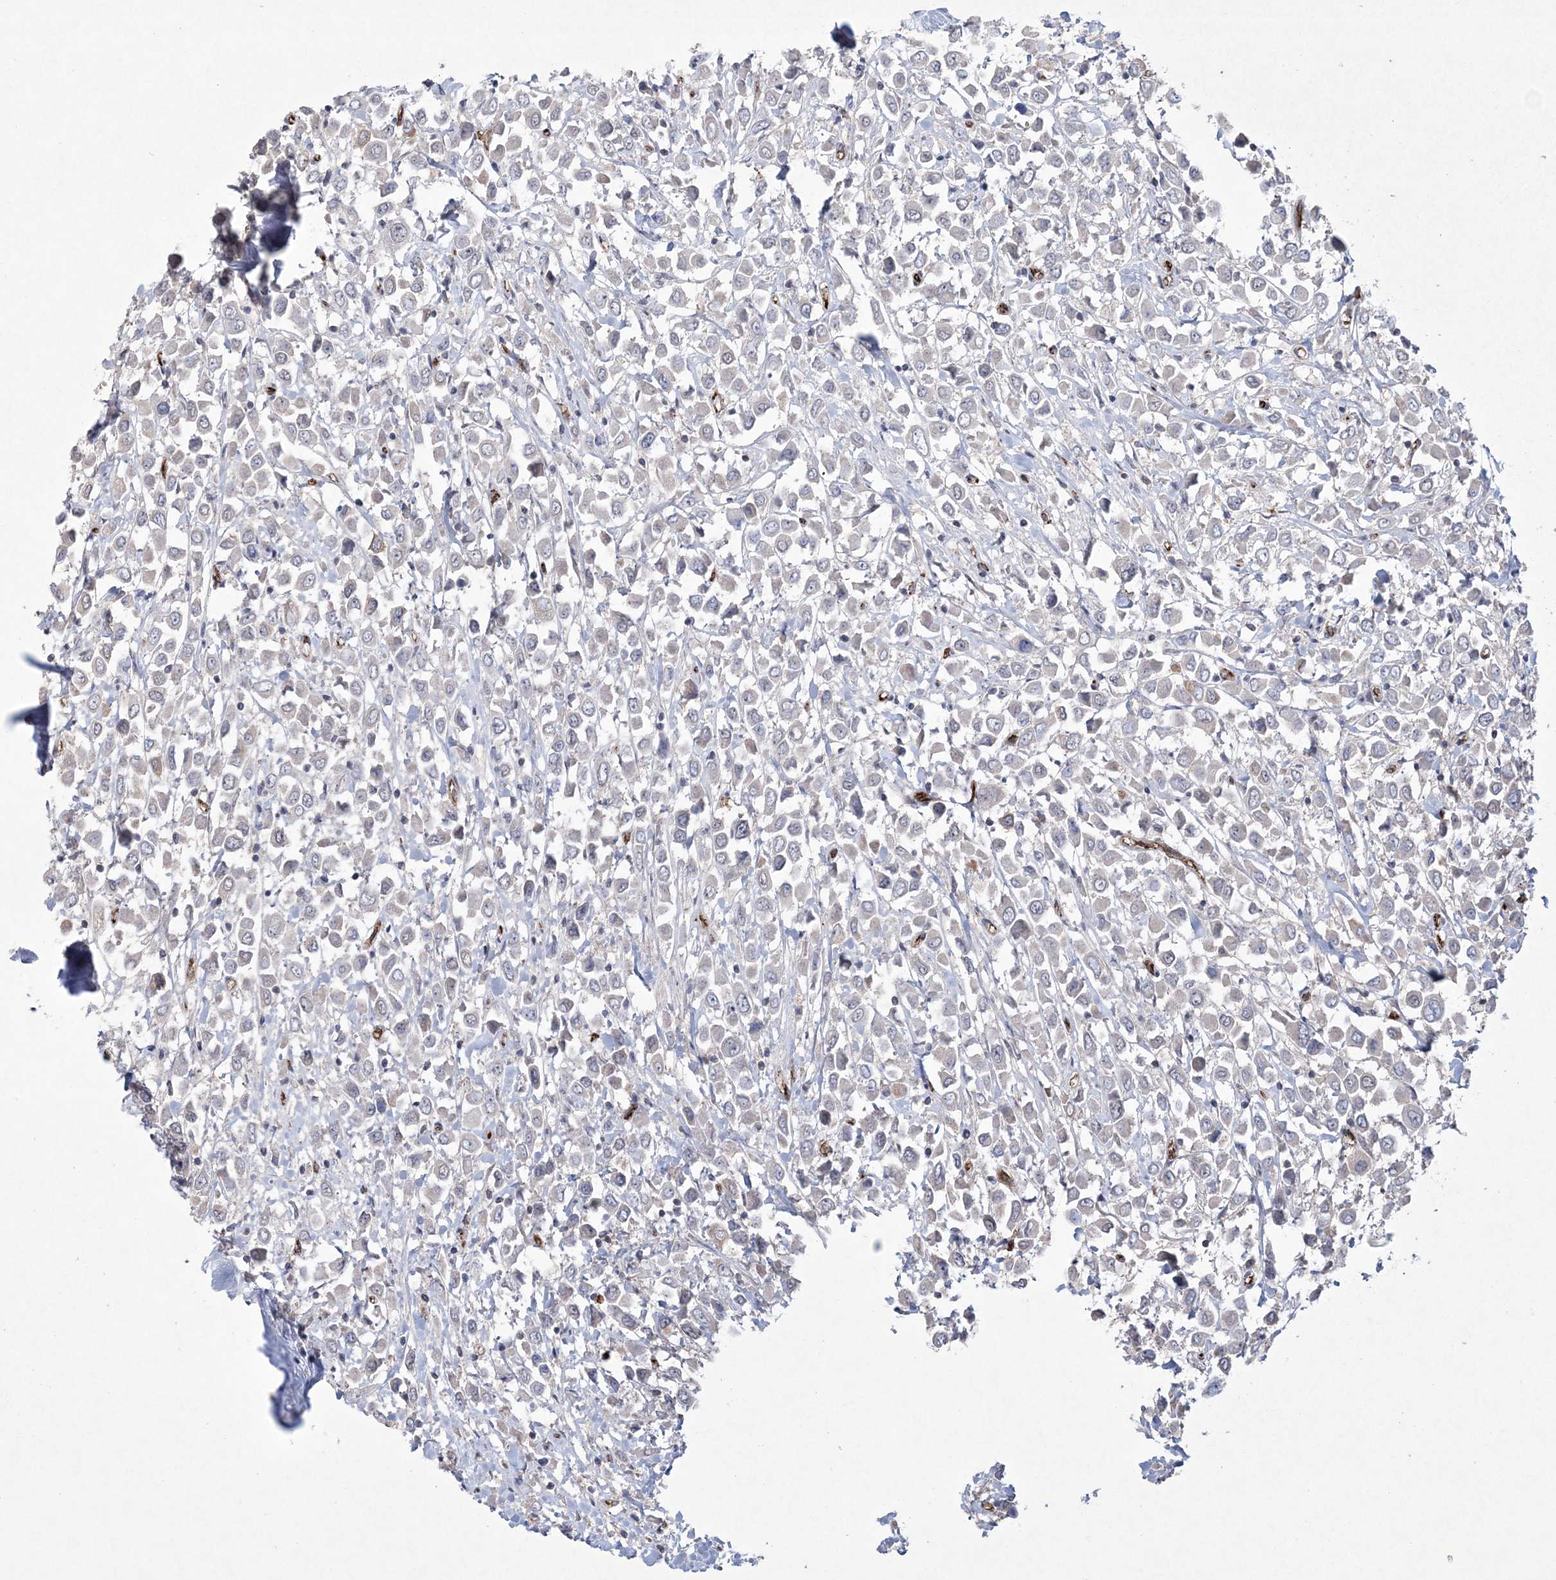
{"staining": {"intensity": "negative", "quantity": "none", "location": "none"}, "tissue": "breast cancer", "cell_type": "Tumor cells", "image_type": "cancer", "snomed": [{"axis": "morphology", "description": "Duct carcinoma"}, {"axis": "topography", "description": "Breast"}], "caption": "A high-resolution micrograph shows IHC staining of breast cancer, which exhibits no significant positivity in tumor cells.", "gene": "DPCD", "patient": {"sex": "female", "age": 61}}